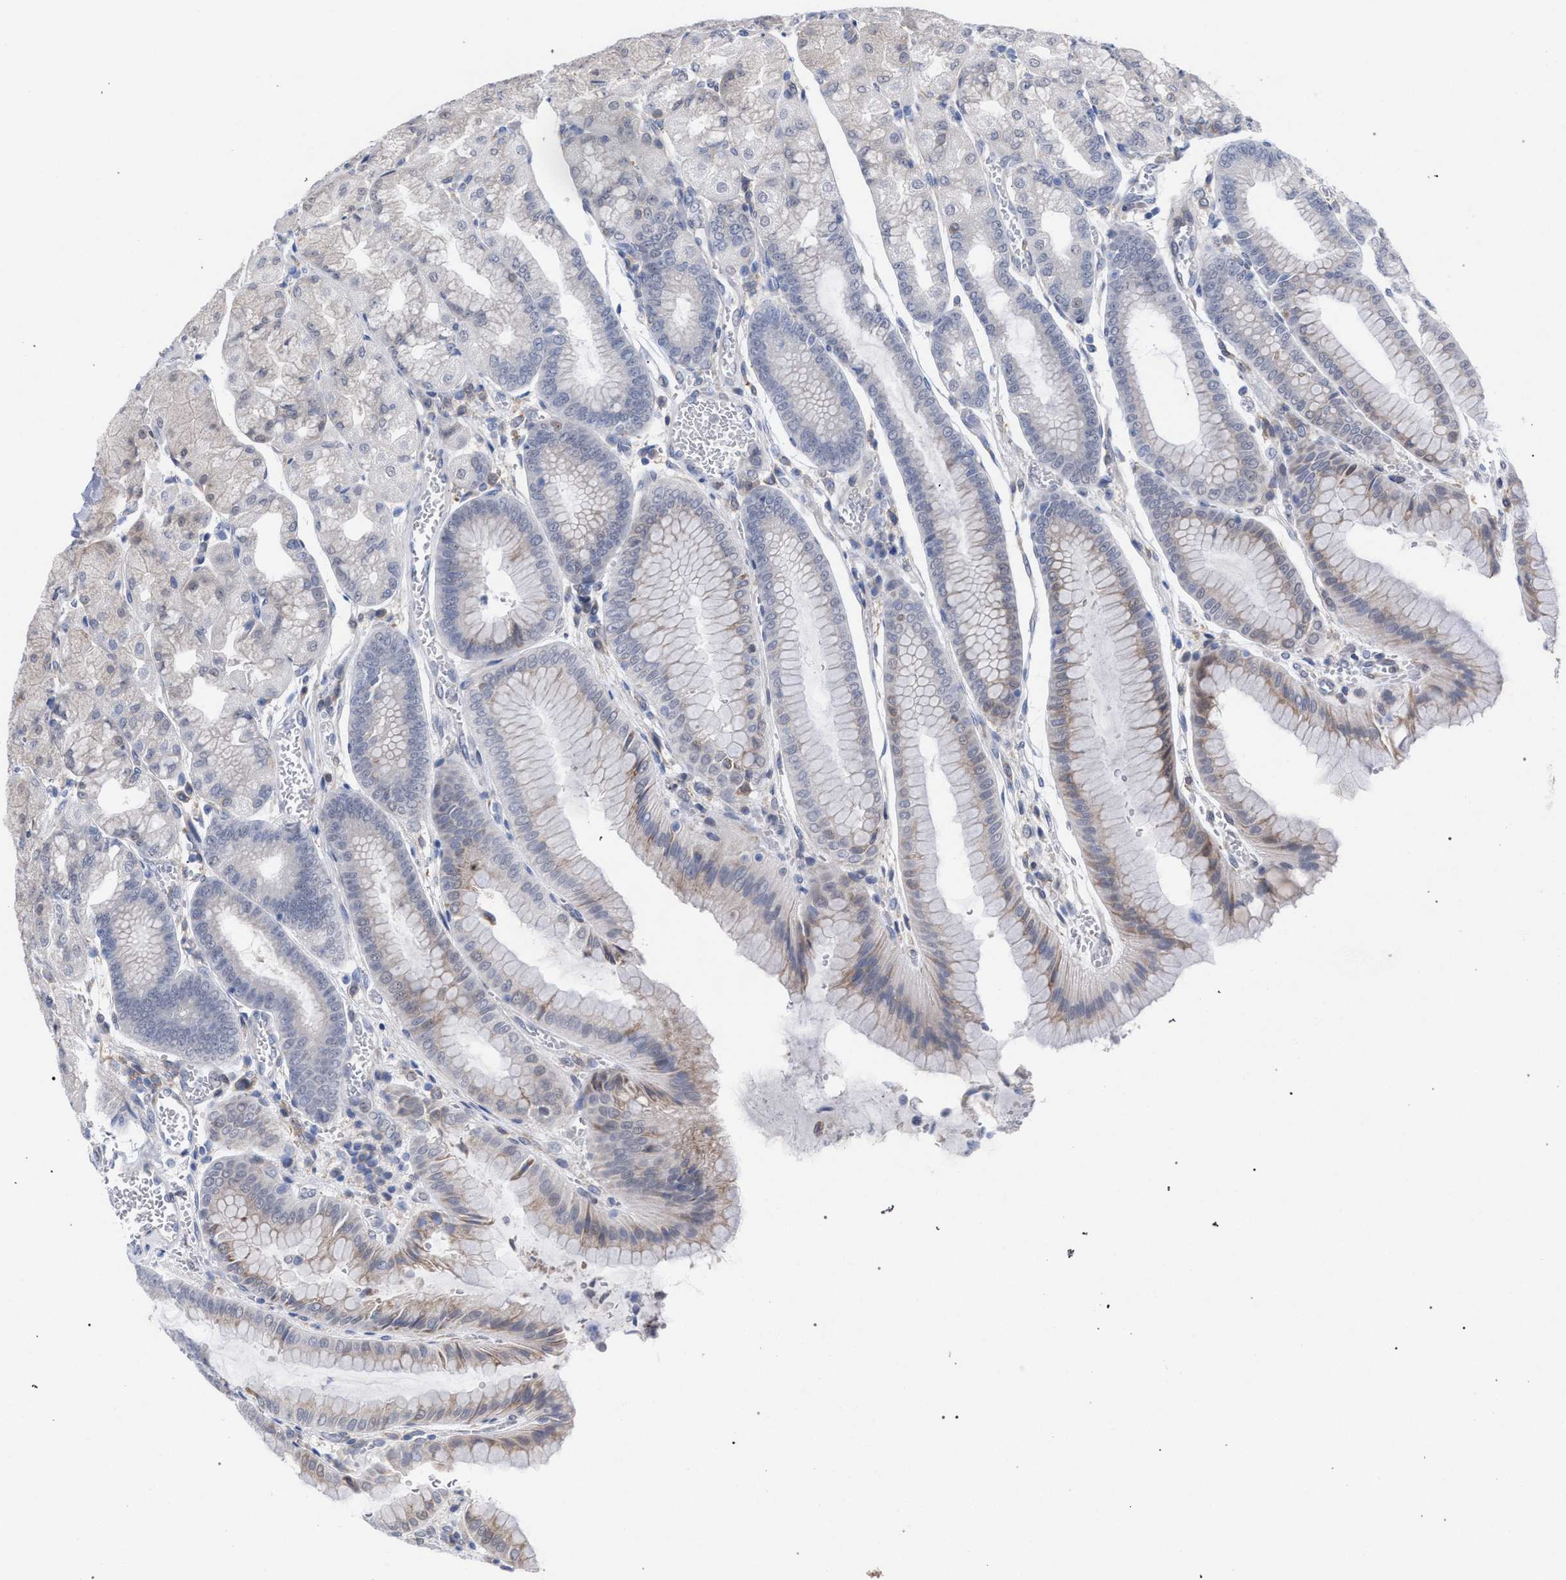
{"staining": {"intensity": "moderate", "quantity": "<25%", "location": "cytoplasmic/membranous"}, "tissue": "stomach", "cell_type": "Glandular cells", "image_type": "normal", "snomed": [{"axis": "morphology", "description": "Normal tissue, NOS"}, {"axis": "morphology", "description": "Carcinoid, malignant, NOS"}, {"axis": "topography", "description": "Stomach, upper"}], "caption": "Brown immunohistochemical staining in benign human stomach demonstrates moderate cytoplasmic/membranous positivity in about <25% of glandular cells.", "gene": "FHOD3", "patient": {"sex": "male", "age": 39}}